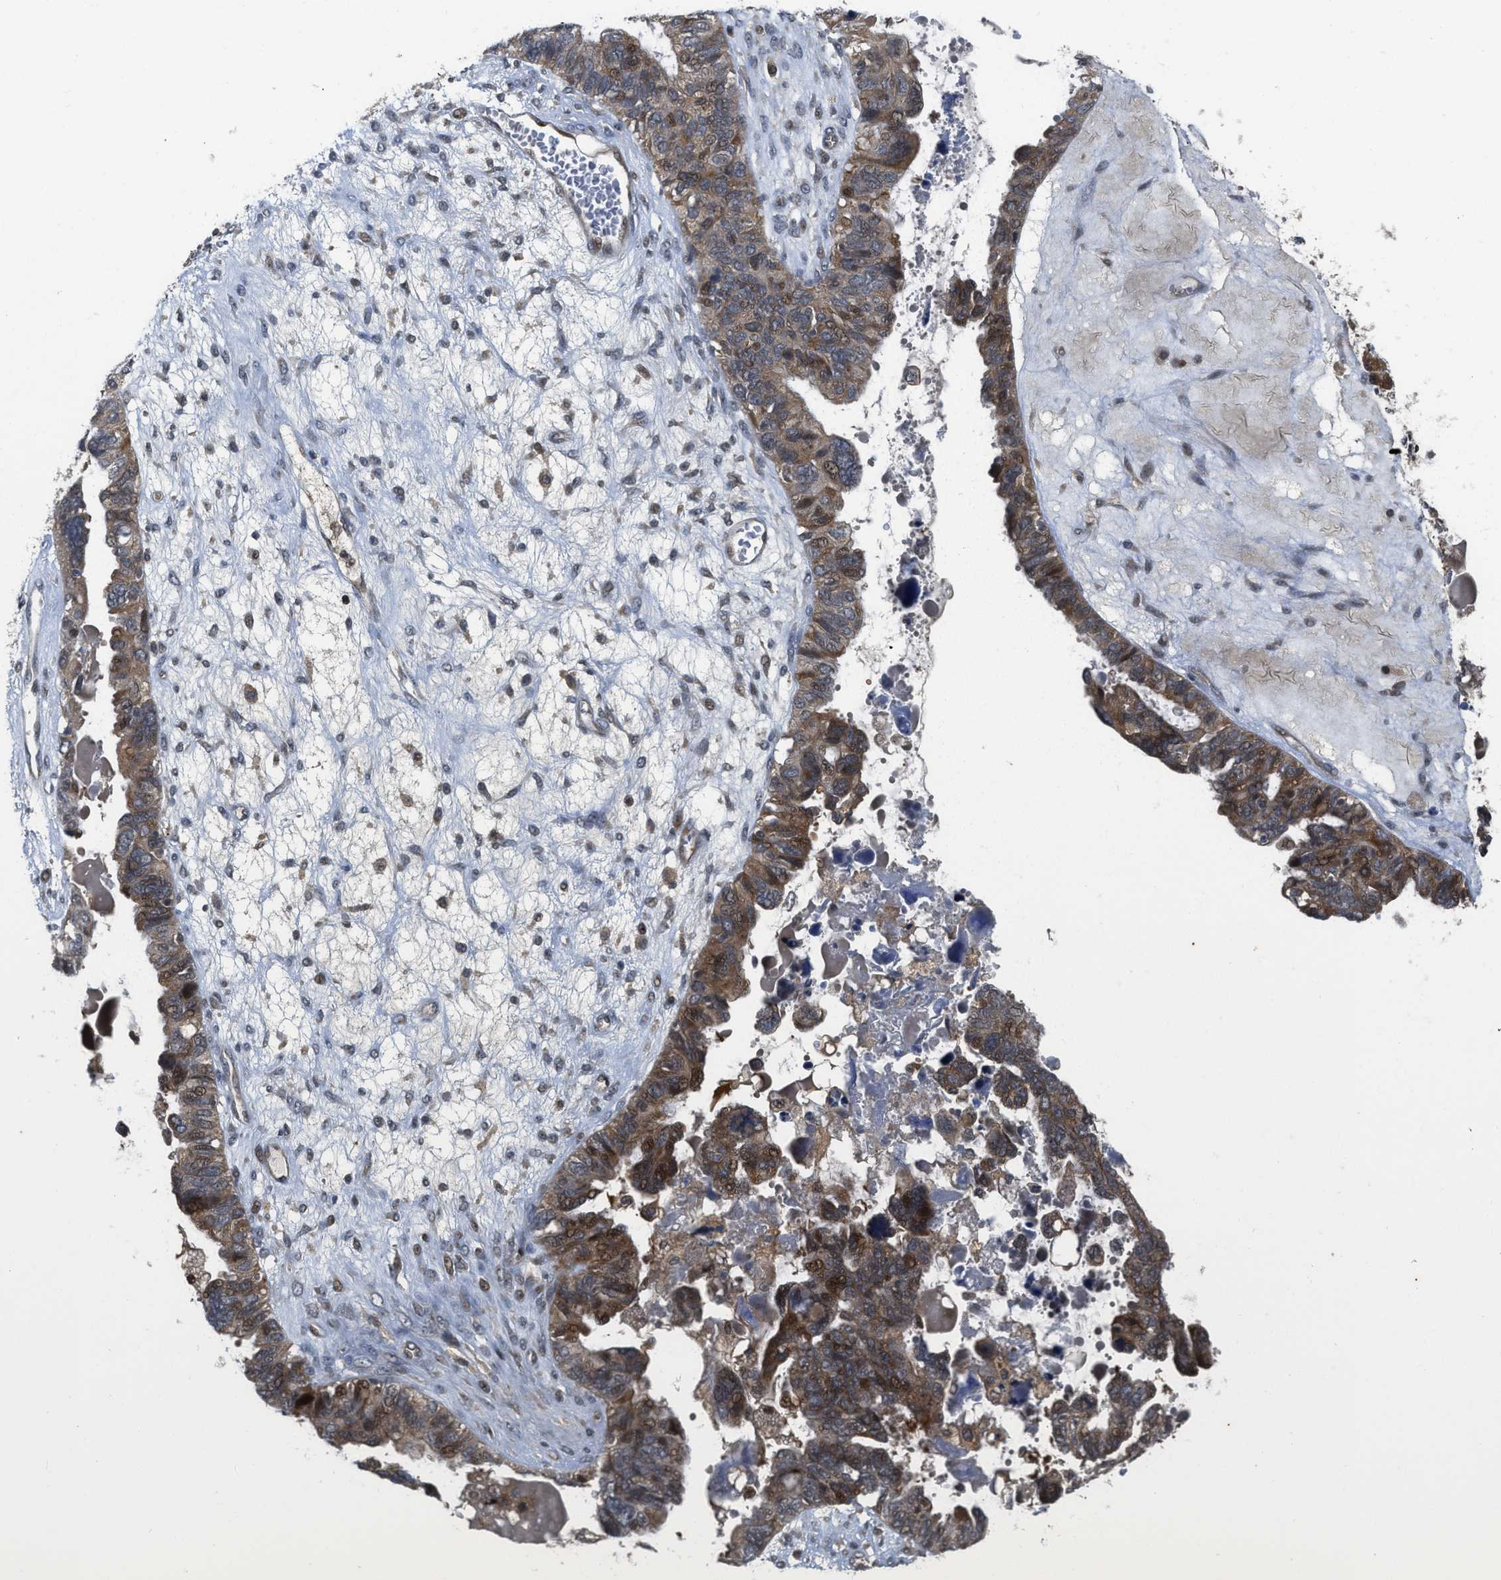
{"staining": {"intensity": "moderate", "quantity": ">75%", "location": "cytoplasmic/membranous"}, "tissue": "ovarian cancer", "cell_type": "Tumor cells", "image_type": "cancer", "snomed": [{"axis": "morphology", "description": "Cystadenocarcinoma, serous, NOS"}, {"axis": "topography", "description": "Ovary"}], "caption": "Moderate cytoplasmic/membranous protein staining is present in approximately >75% of tumor cells in ovarian serous cystadenocarcinoma. (brown staining indicates protein expression, while blue staining denotes nuclei).", "gene": "DNAJC28", "patient": {"sex": "female", "age": 79}}